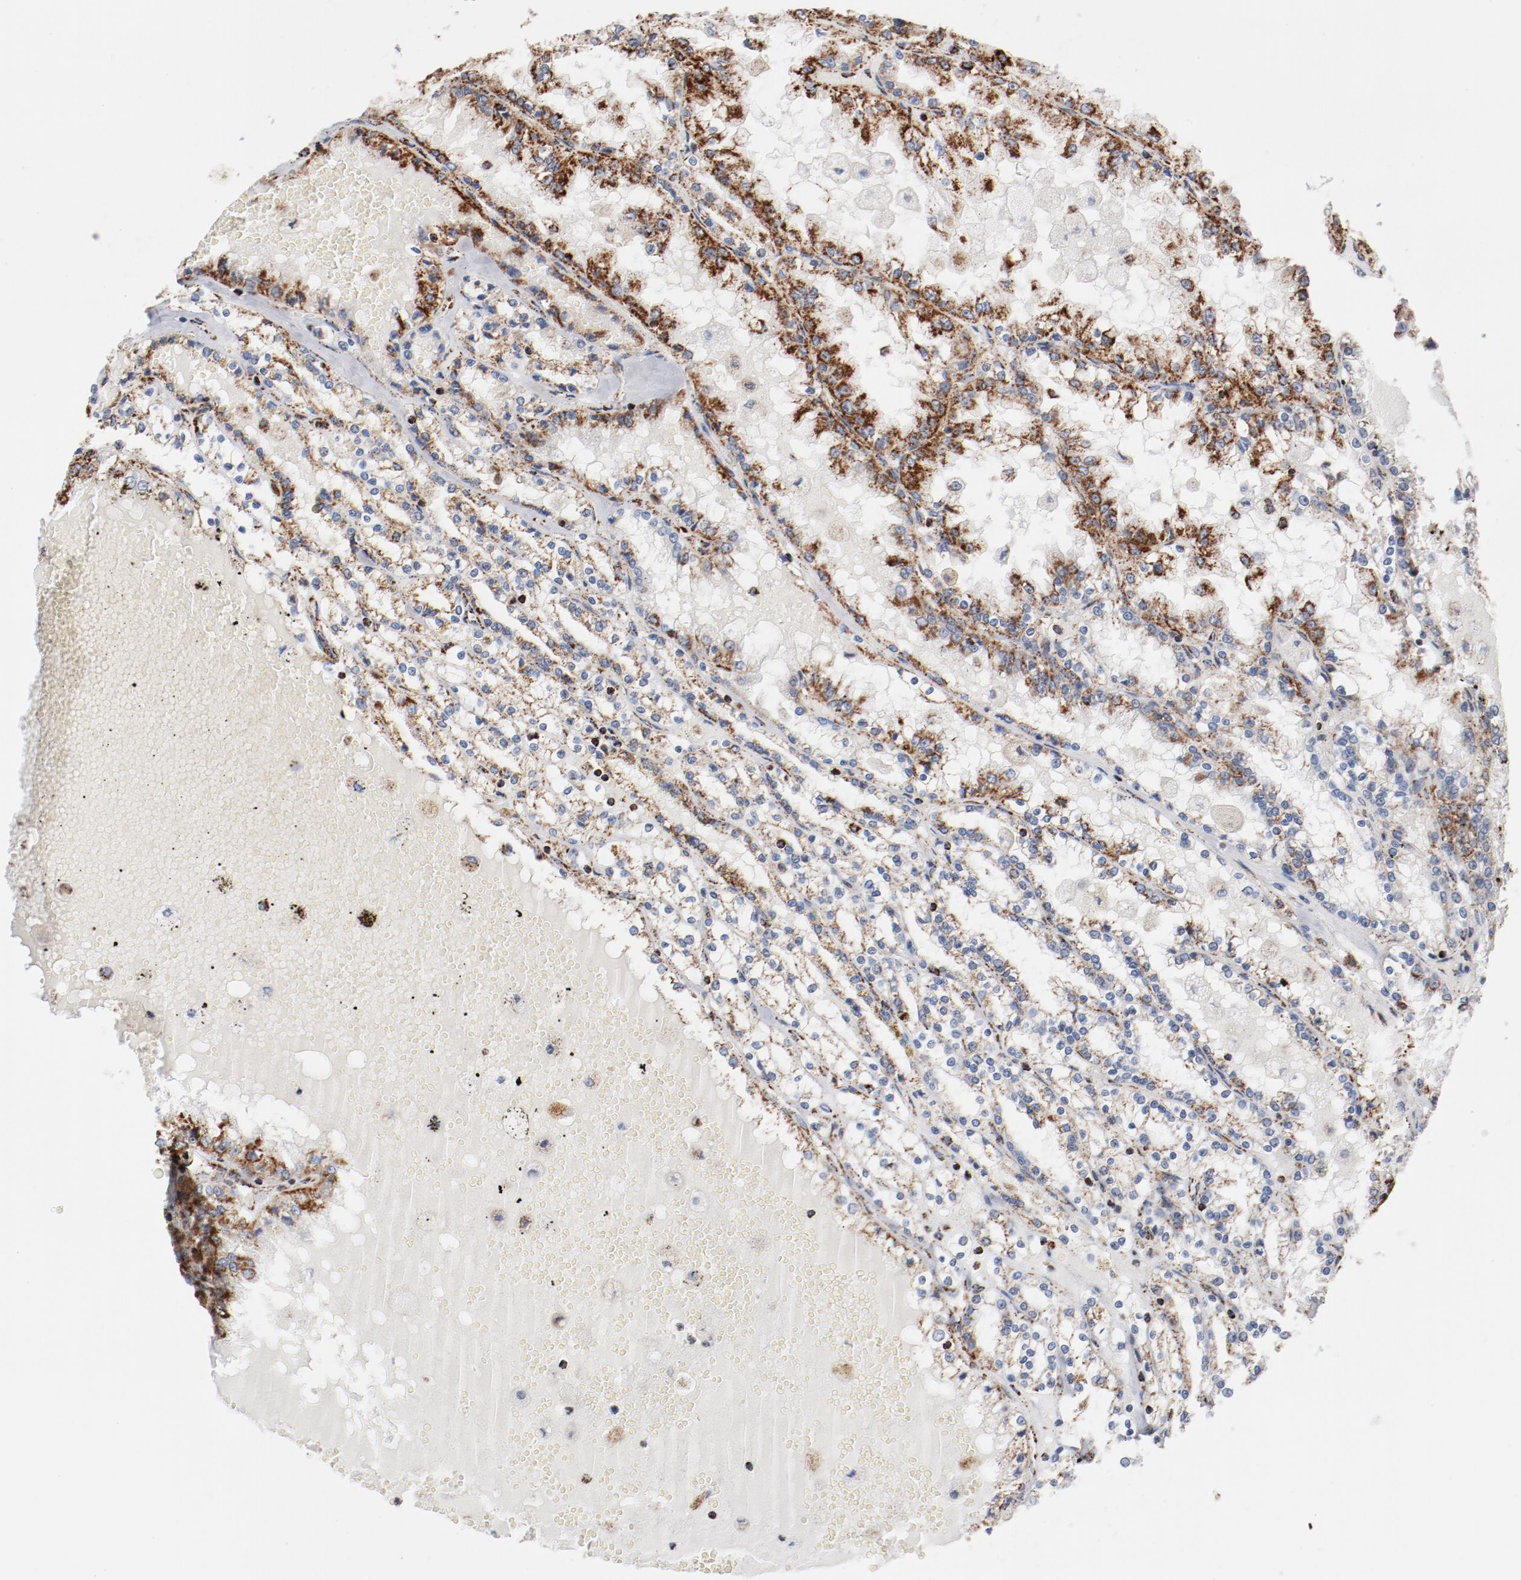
{"staining": {"intensity": "strong", "quantity": "25%-75%", "location": "cytoplasmic/membranous"}, "tissue": "renal cancer", "cell_type": "Tumor cells", "image_type": "cancer", "snomed": [{"axis": "morphology", "description": "Adenocarcinoma, NOS"}, {"axis": "topography", "description": "Kidney"}], "caption": "IHC histopathology image of neoplastic tissue: human renal cancer (adenocarcinoma) stained using immunohistochemistry (IHC) demonstrates high levels of strong protein expression localized specifically in the cytoplasmic/membranous of tumor cells, appearing as a cytoplasmic/membranous brown color.", "gene": "NDUFS4", "patient": {"sex": "female", "age": 56}}